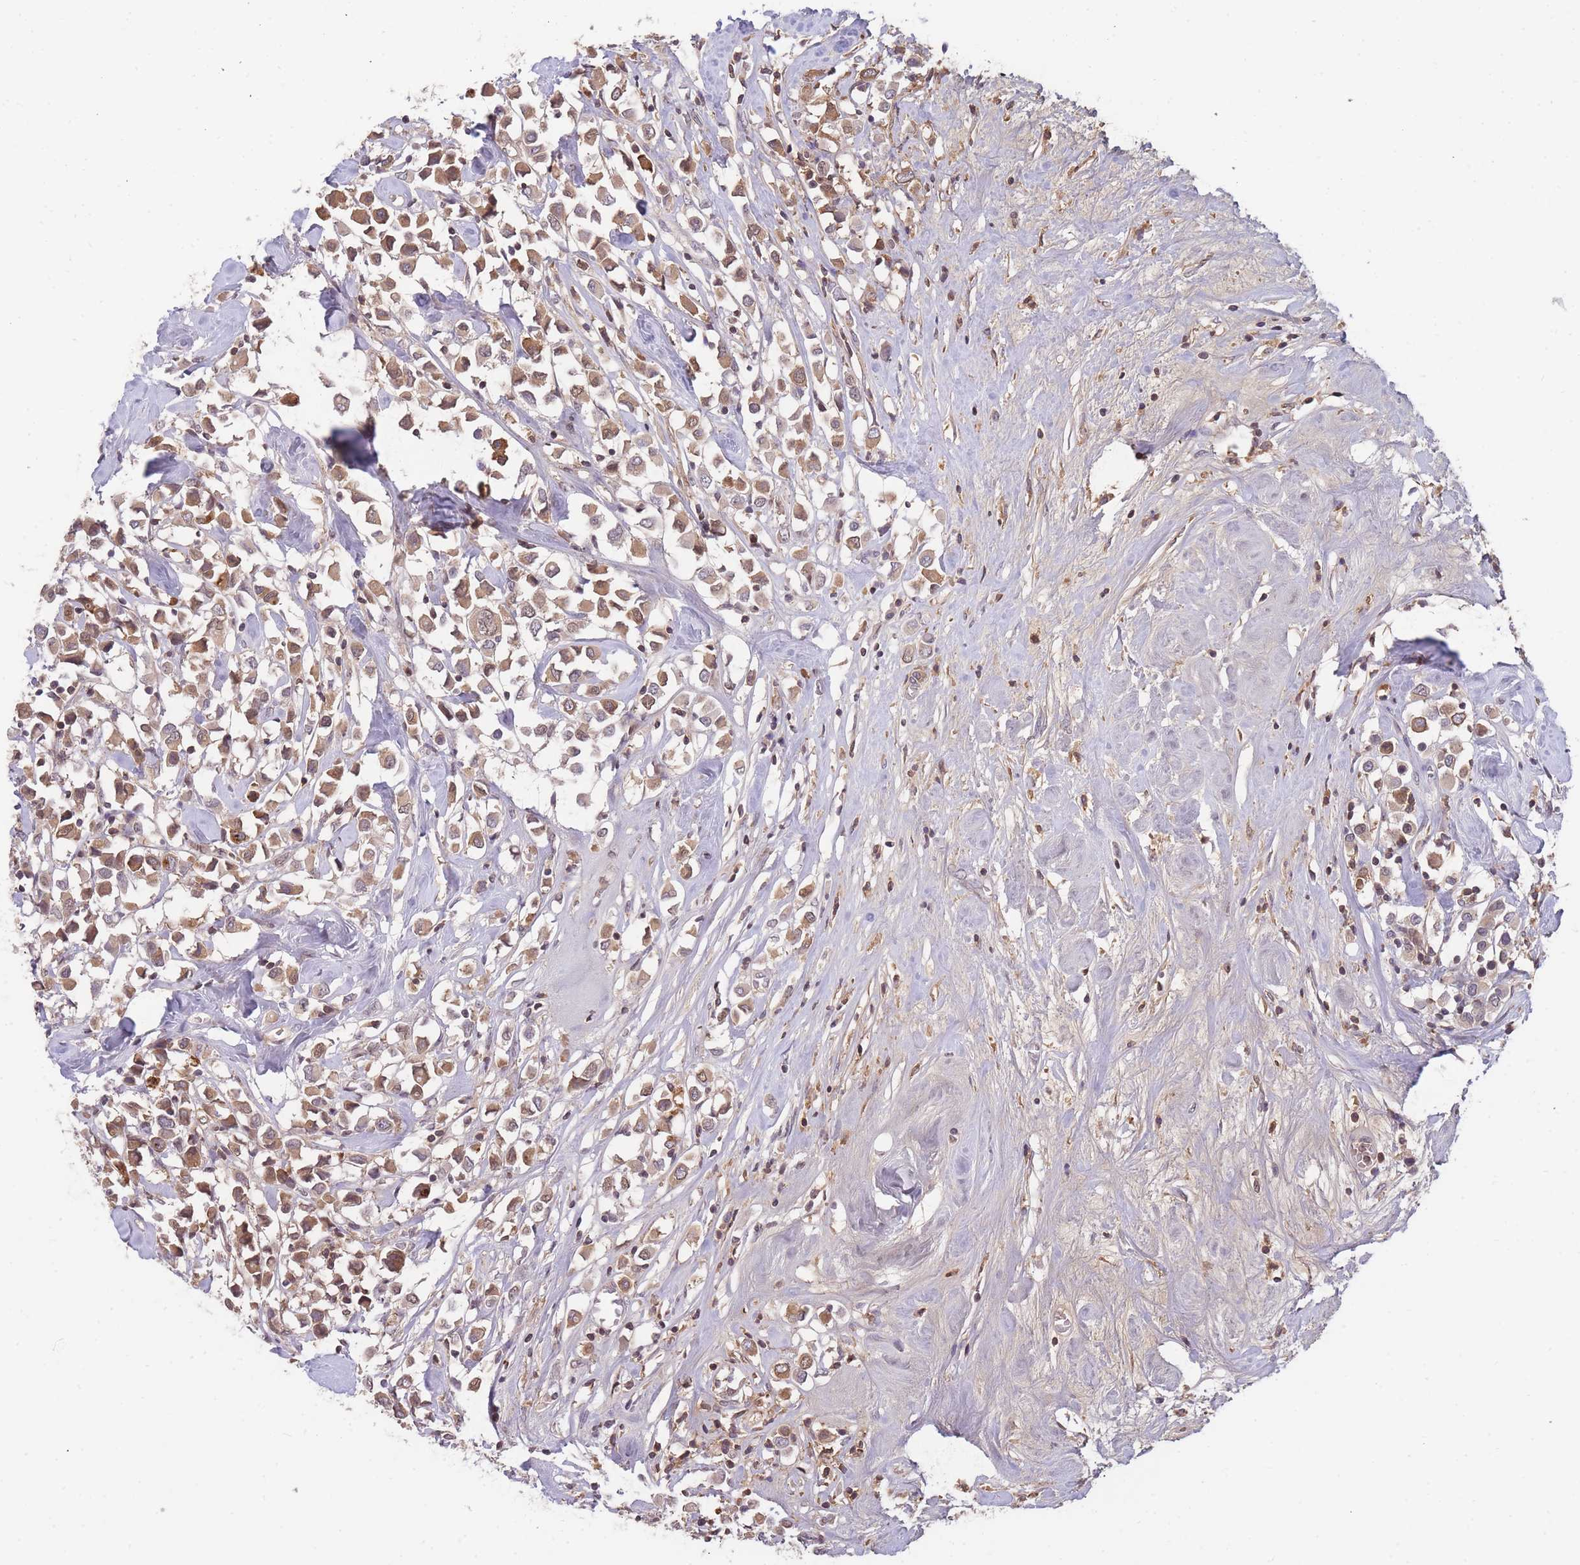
{"staining": {"intensity": "moderate", "quantity": ">75%", "location": "cytoplasmic/membranous"}, "tissue": "breast cancer", "cell_type": "Tumor cells", "image_type": "cancer", "snomed": [{"axis": "morphology", "description": "Duct carcinoma"}, {"axis": "topography", "description": "Breast"}], "caption": "Infiltrating ductal carcinoma (breast) tissue shows moderate cytoplasmic/membranous staining in about >75% of tumor cells, visualized by immunohistochemistry.", "gene": "RALGDS", "patient": {"sex": "female", "age": 61}}